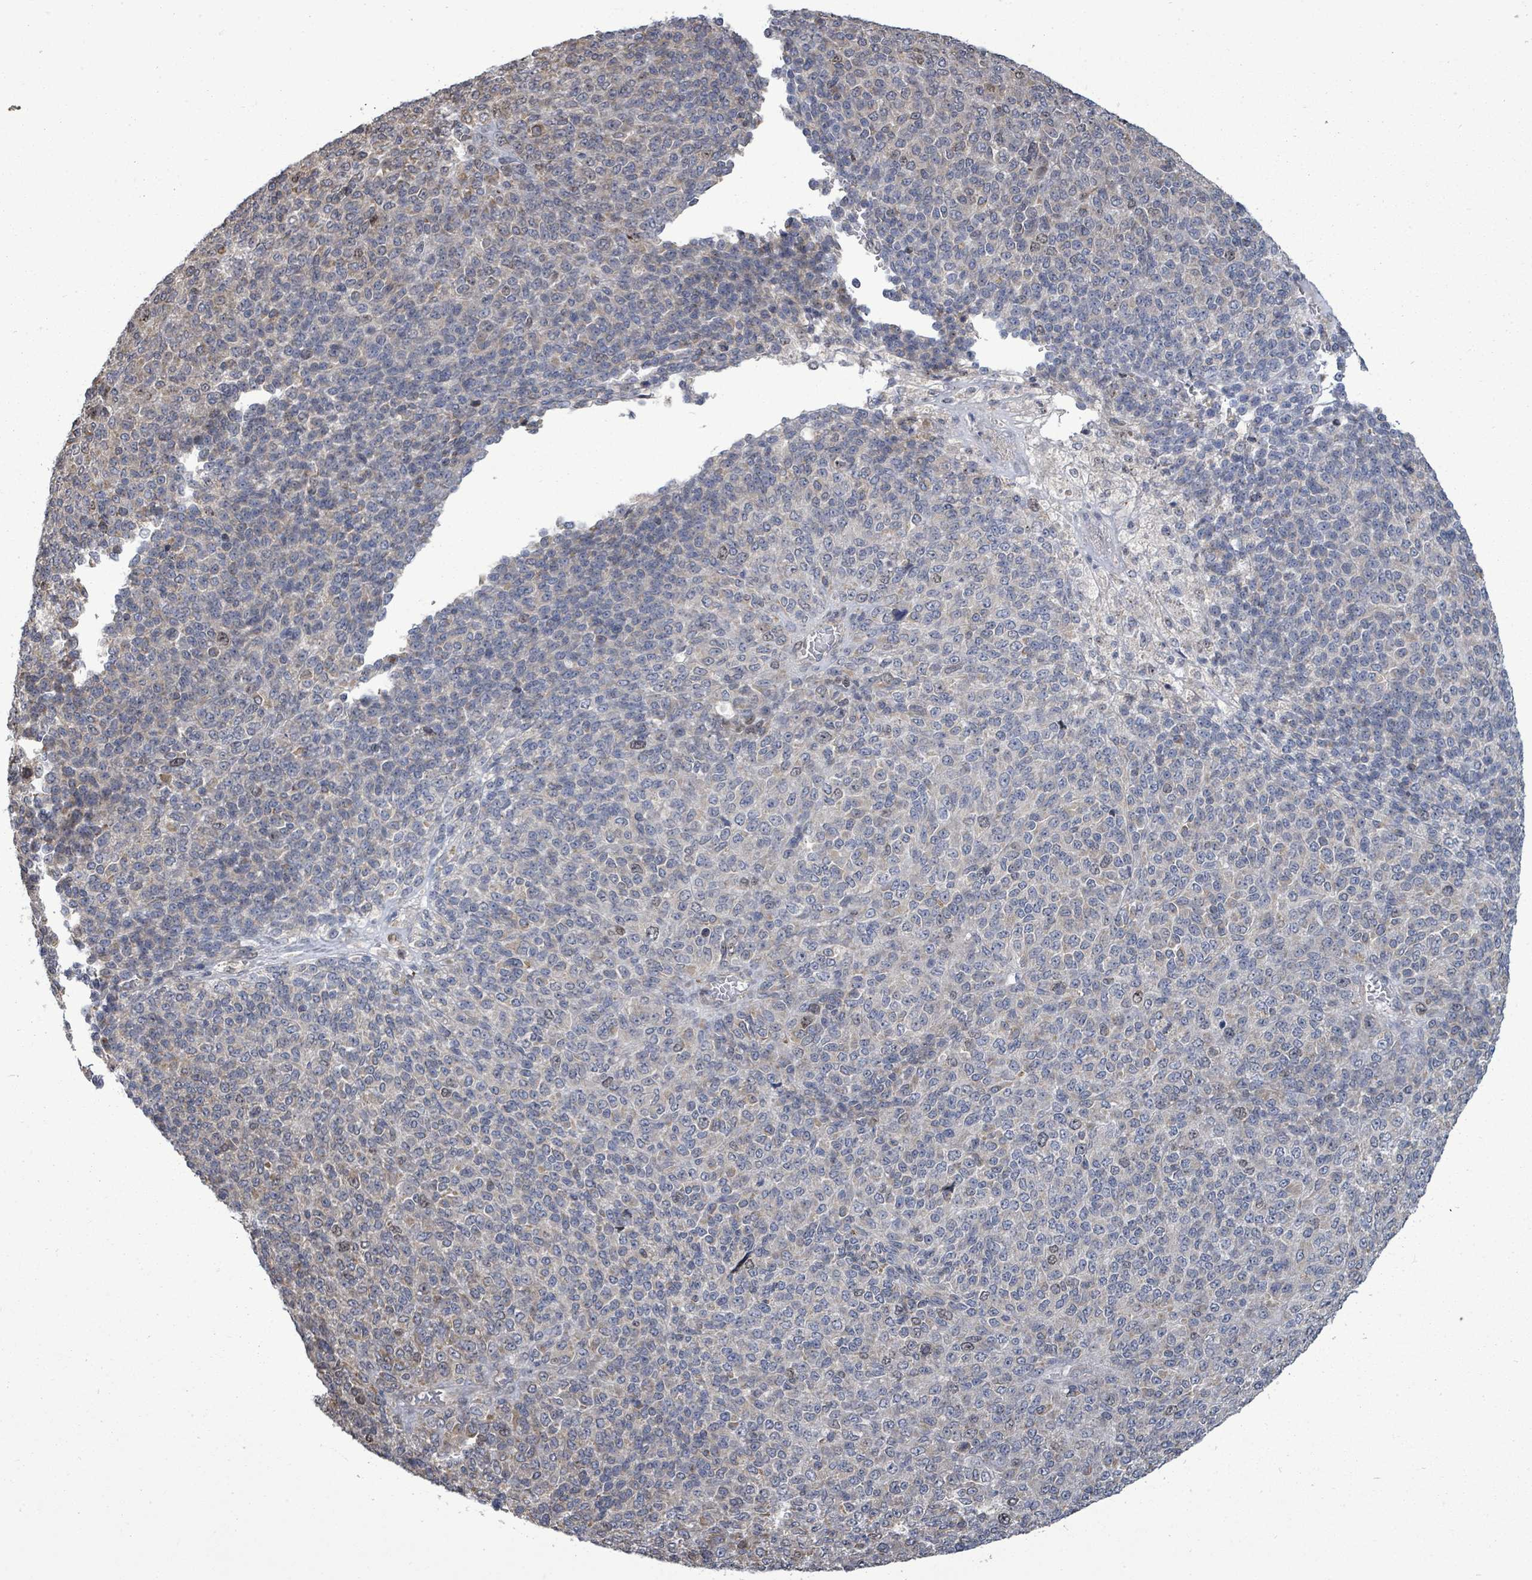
{"staining": {"intensity": "negative", "quantity": "none", "location": "none"}, "tissue": "melanoma", "cell_type": "Tumor cells", "image_type": "cancer", "snomed": [{"axis": "morphology", "description": "Malignant melanoma, Metastatic site"}, {"axis": "topography", "description": "Brain"}], "caption": "Immunohistochemistry image of human malignant melanoma (metastatic site) stained for a protein (brown), which reveals no expression in tumor cells. (Immunohistochemistry, brightfield microscopy, high magnification).", "gene": "PAPSS1", "patient": {"sex": "female", "age": 56}}